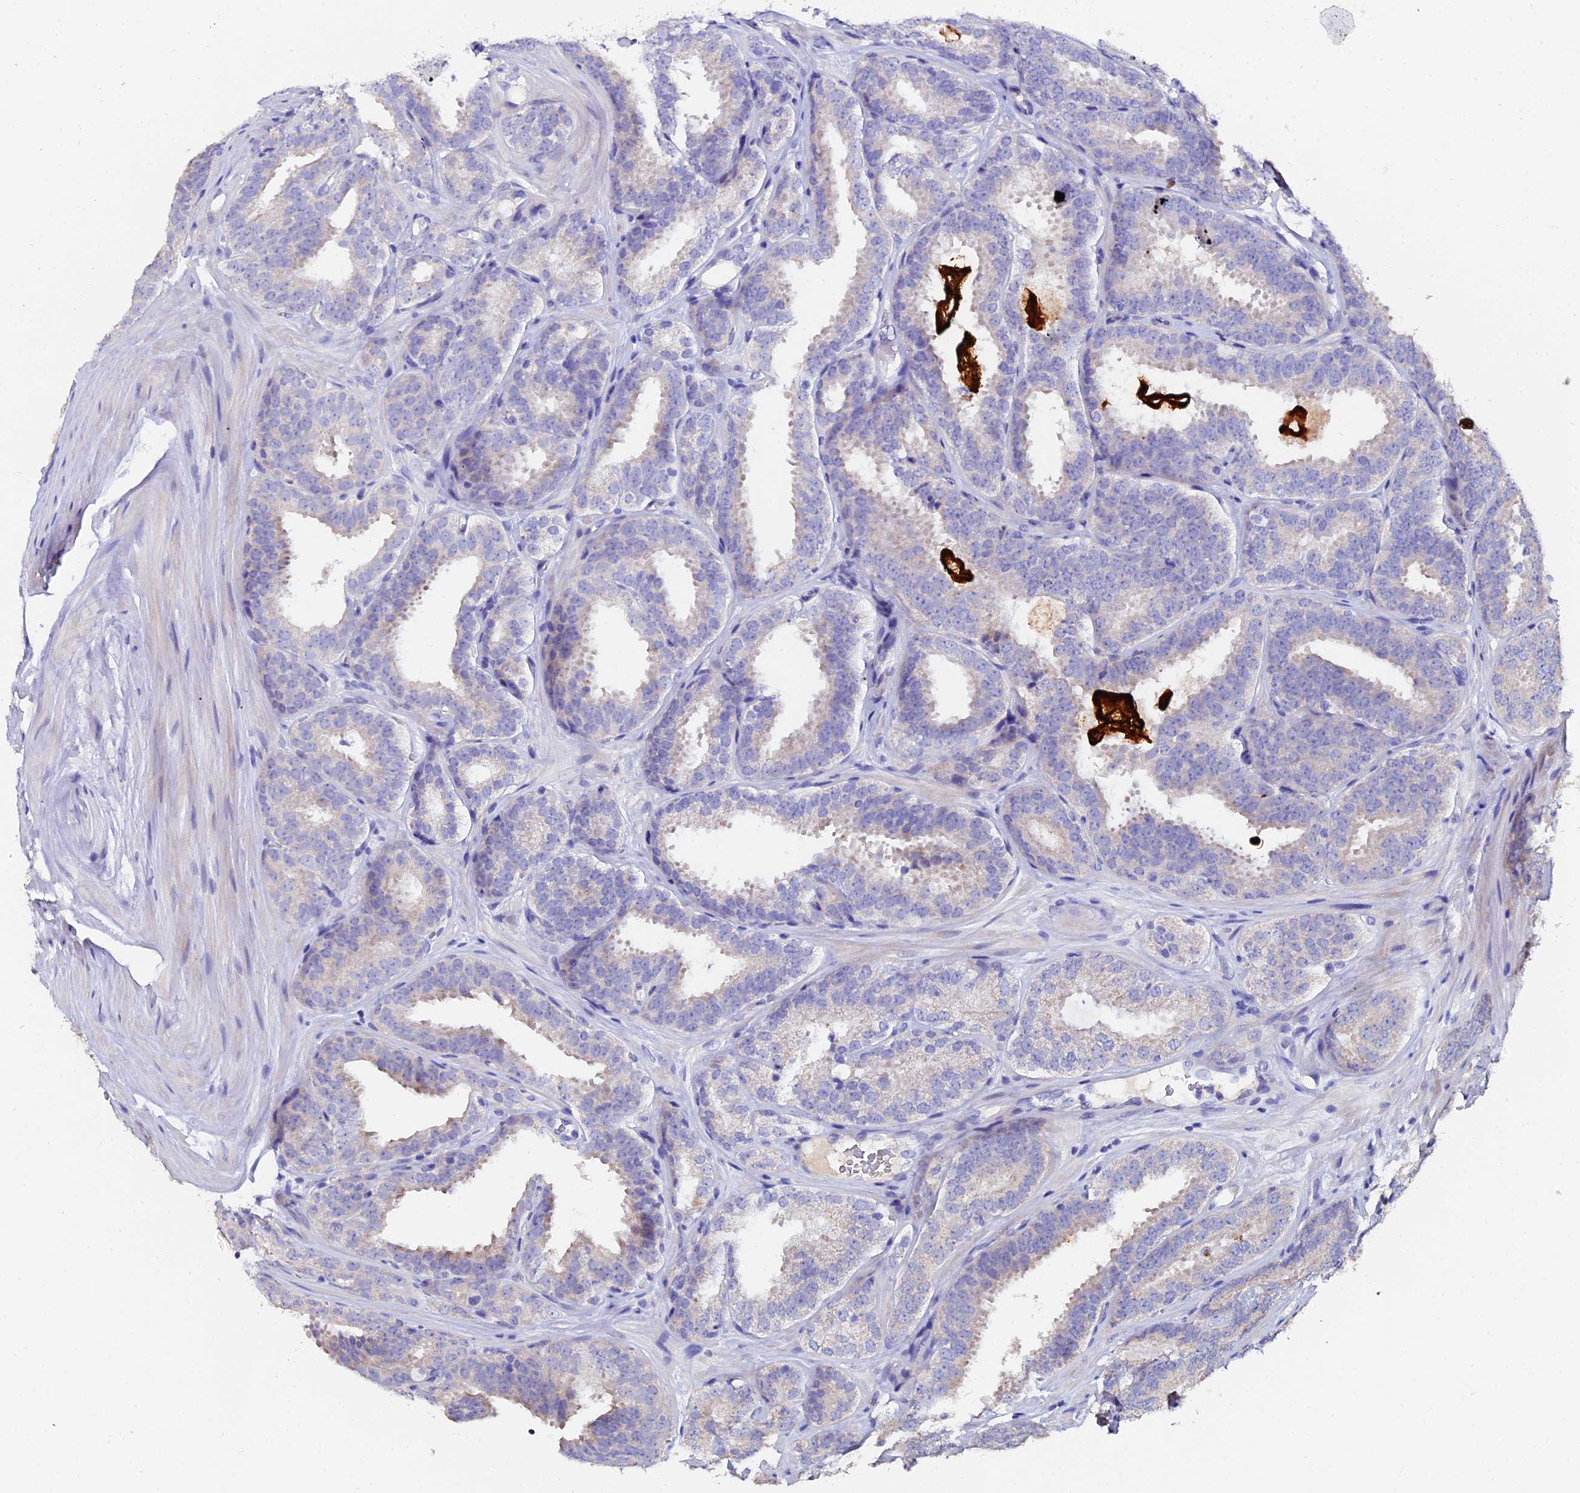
{"staining": {"intensity": "negative", "quantity": "none", "location": "none"}, "tissue": "prostate cancer", "cell_type": "Tumor cells", "image_type": "cancer", "snomed": [{"axis": "morphology", "description": "Adenocarcinoma, High grade"}, {"axis": "topography", "description": "Prostate"}], "caption": "Protein analysis of prostate adenocarcinoma (high-grade) reveals no significant positivity in tumor cells.", "gene": "ESRRG", "patient": {"sex": "male", "age": 63}}